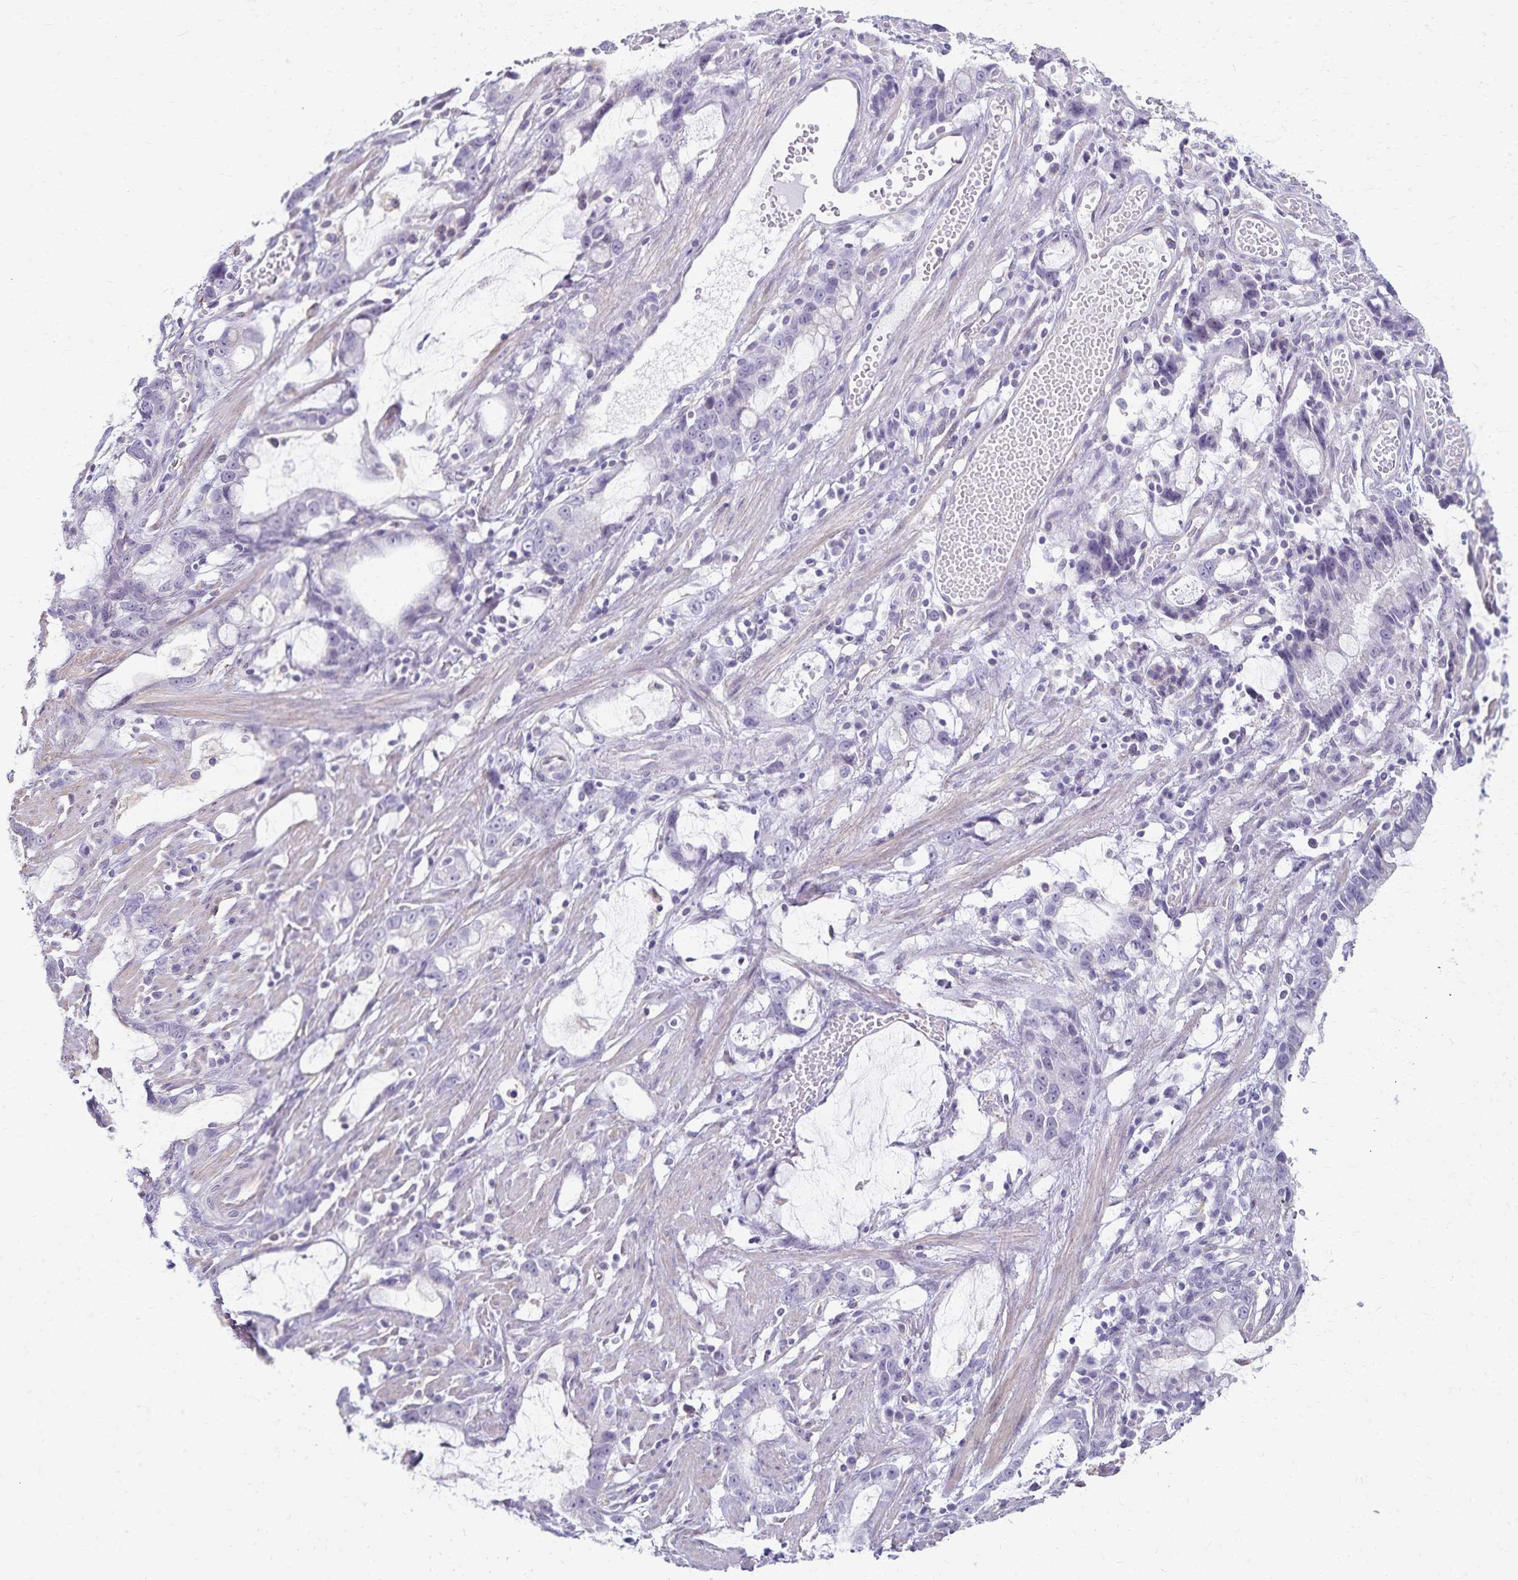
{"staining": {"intensity": "negative", "quantity": "none", "location": "none"}, "tissue": "stomach cancer", "cell_type": "Tumor cells", "image_type": "cancer", "snomed": [{"axis": "morphology", "description": "Adenocarcinoma, NOS"}, {"axis": "topography", "description": "Stomach"}], "caption": "Tumor cells show no significant protein expression in stomach cancer (adenocarcinoma). Brightfield microscopy of immunohistochemistry stained with DAB (brown) and hematoxylin (blue), captured at high magnification.", "gene": "KISS1", "patient": {"sex": "male", "age": 55}}